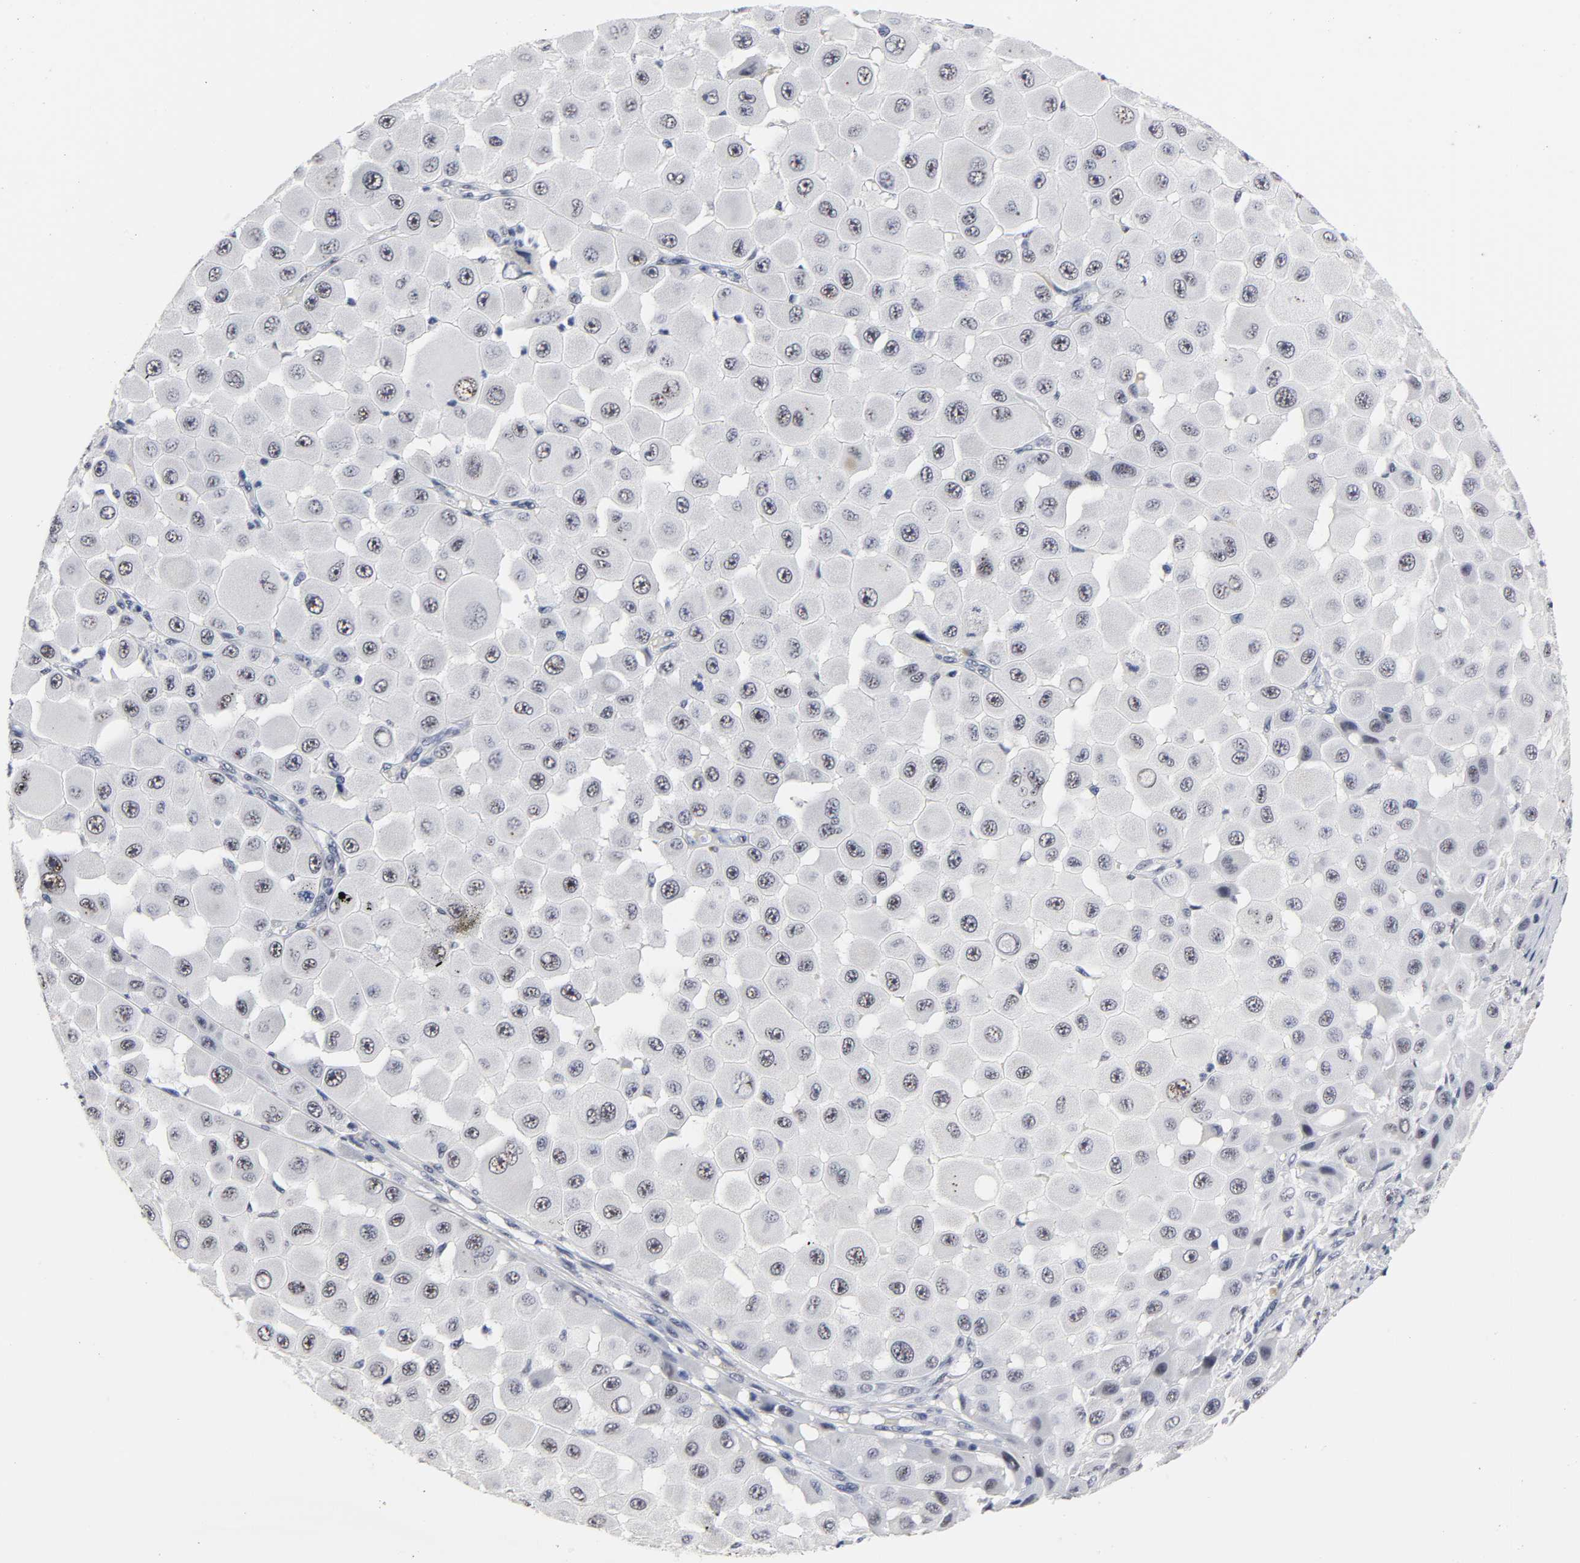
{"staining": {"intensity": "negative", "quantity": "none", "location": "none"}, "tissue": "melanoma", "cell_type": "Tumor cells", "image_type": "cancer", "snomed": [{"axis": "morphology", "description": "Malignant melanoma, NOS"}, {"axis": "topography", "description": "Skin"}], "caption": "Melanoma was stained to show a protein in brown. There is no significant positivity in tumor cells.", "gene": "GRHL2", "patient": {"sex": "female", "age": 81}}